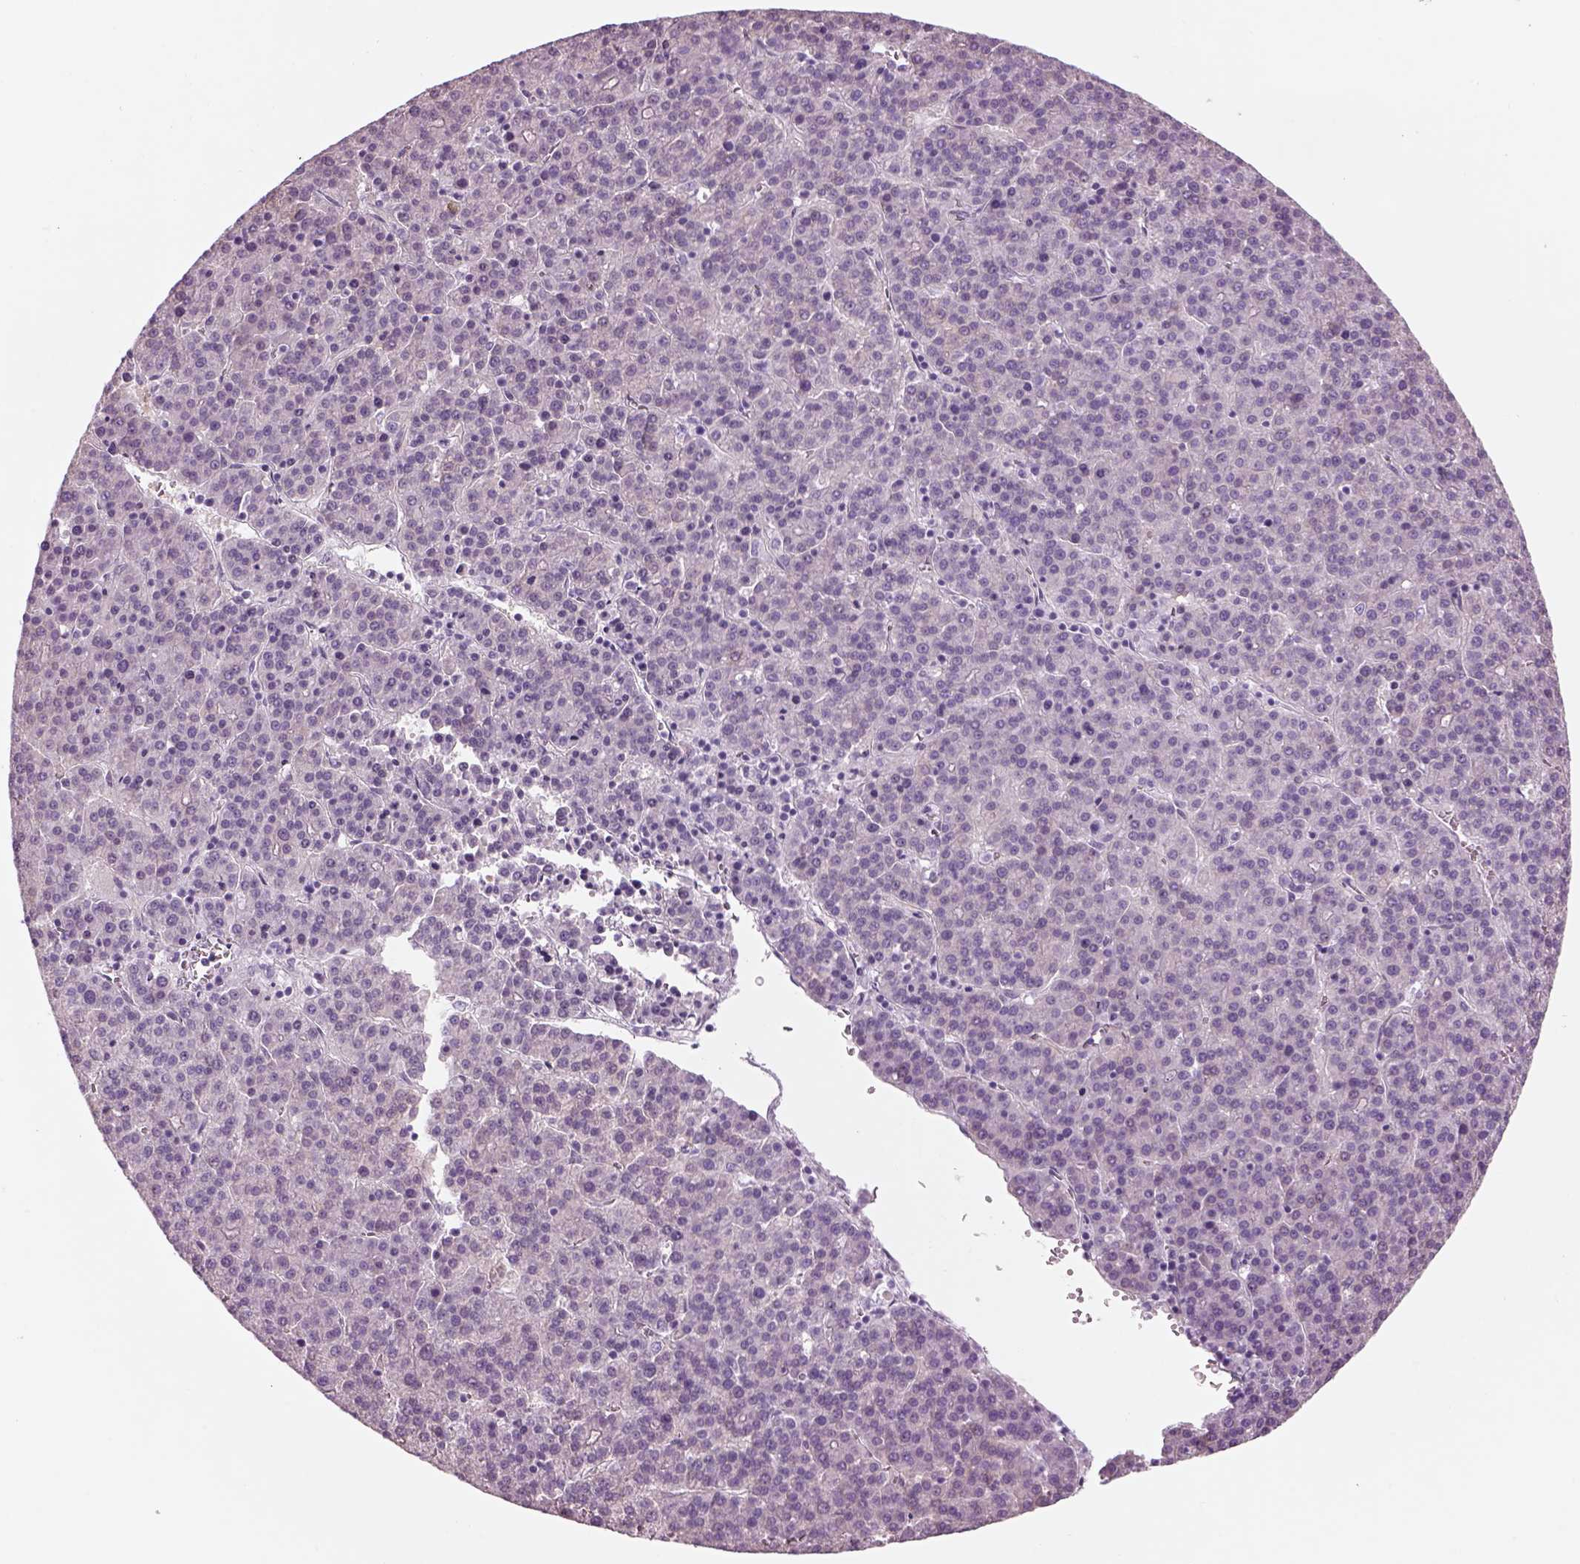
{"staining": {"intensity": "negative", "quantity": "none", "location": "none"}, "tissue": "liver cancer", "cell_type": "Tumor cells", "image_type": "cancer", "snomed": [{"axis": "morphology", "description": "Carcinoma, Hepatocellular, NOS"}, {"axis": "topography", "description": "Liver"}], "caption": "This is a histopathology image of IHC staining of liver hepatocellular carcinoma, which shows no positivity in tumor cells.", "gene": "GAS2L2", "patient": {"sex": "female", "age": 58}}